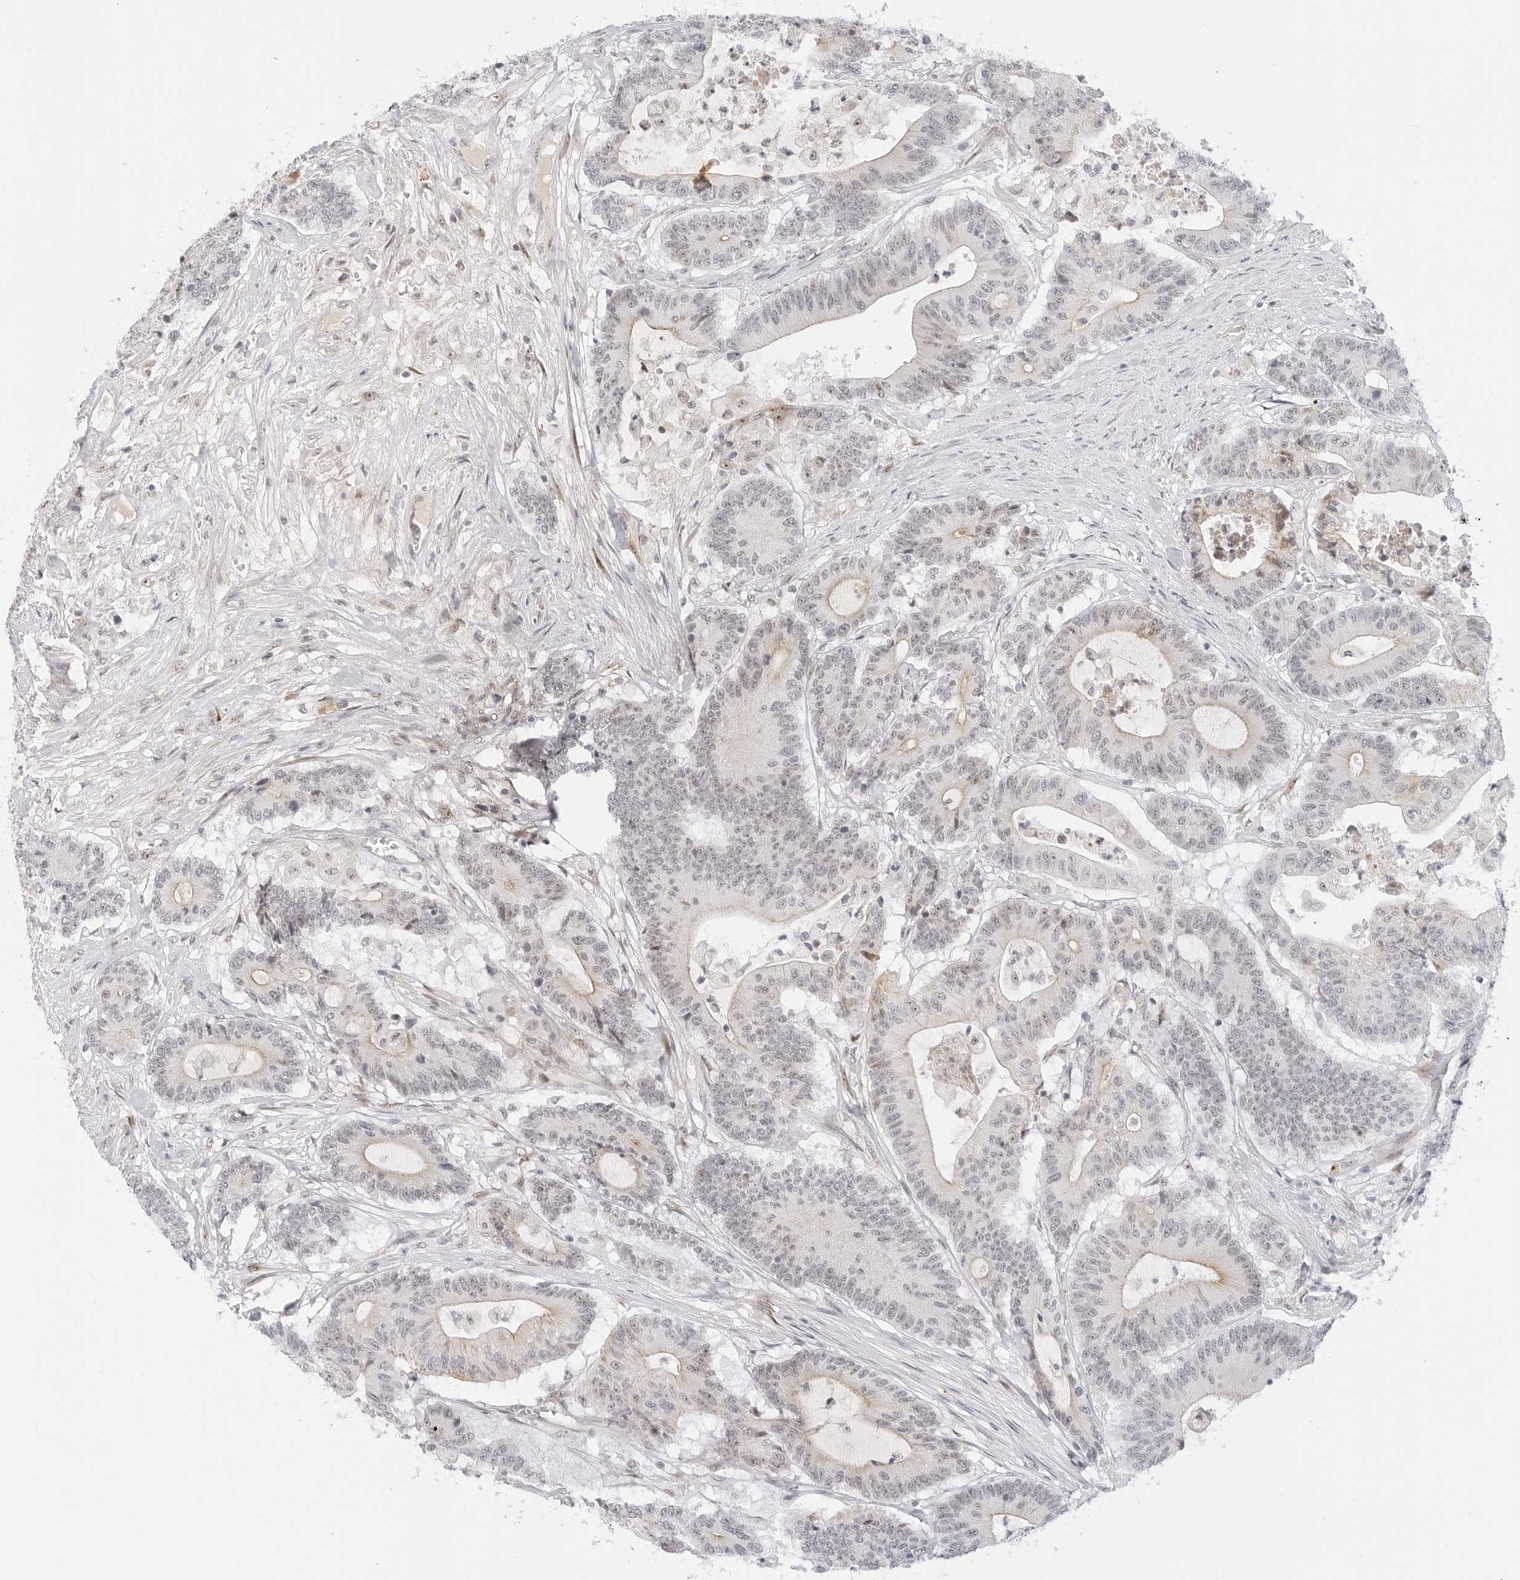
{"staining": {"intensity": "moderate", "quantity": "<25%", "location": "cytoplasmic/membranous"}, "tissue": "colorectal cancer", "cell_type": "Tumor cells", "image_type": "cancer", "snomed": [{"axis": "morphology", "description": "Adenocarcinoma, NOS"}, {"axis": "topography", "description": "Colon"}], "caption": "Colorectal cancer stained with a brown dye shows moderate cytoplasmic/membranous positive expression in about <25% of tumor cells.", "gene": "HIPK3", "patient": {"sex": "female", "age": 84}}